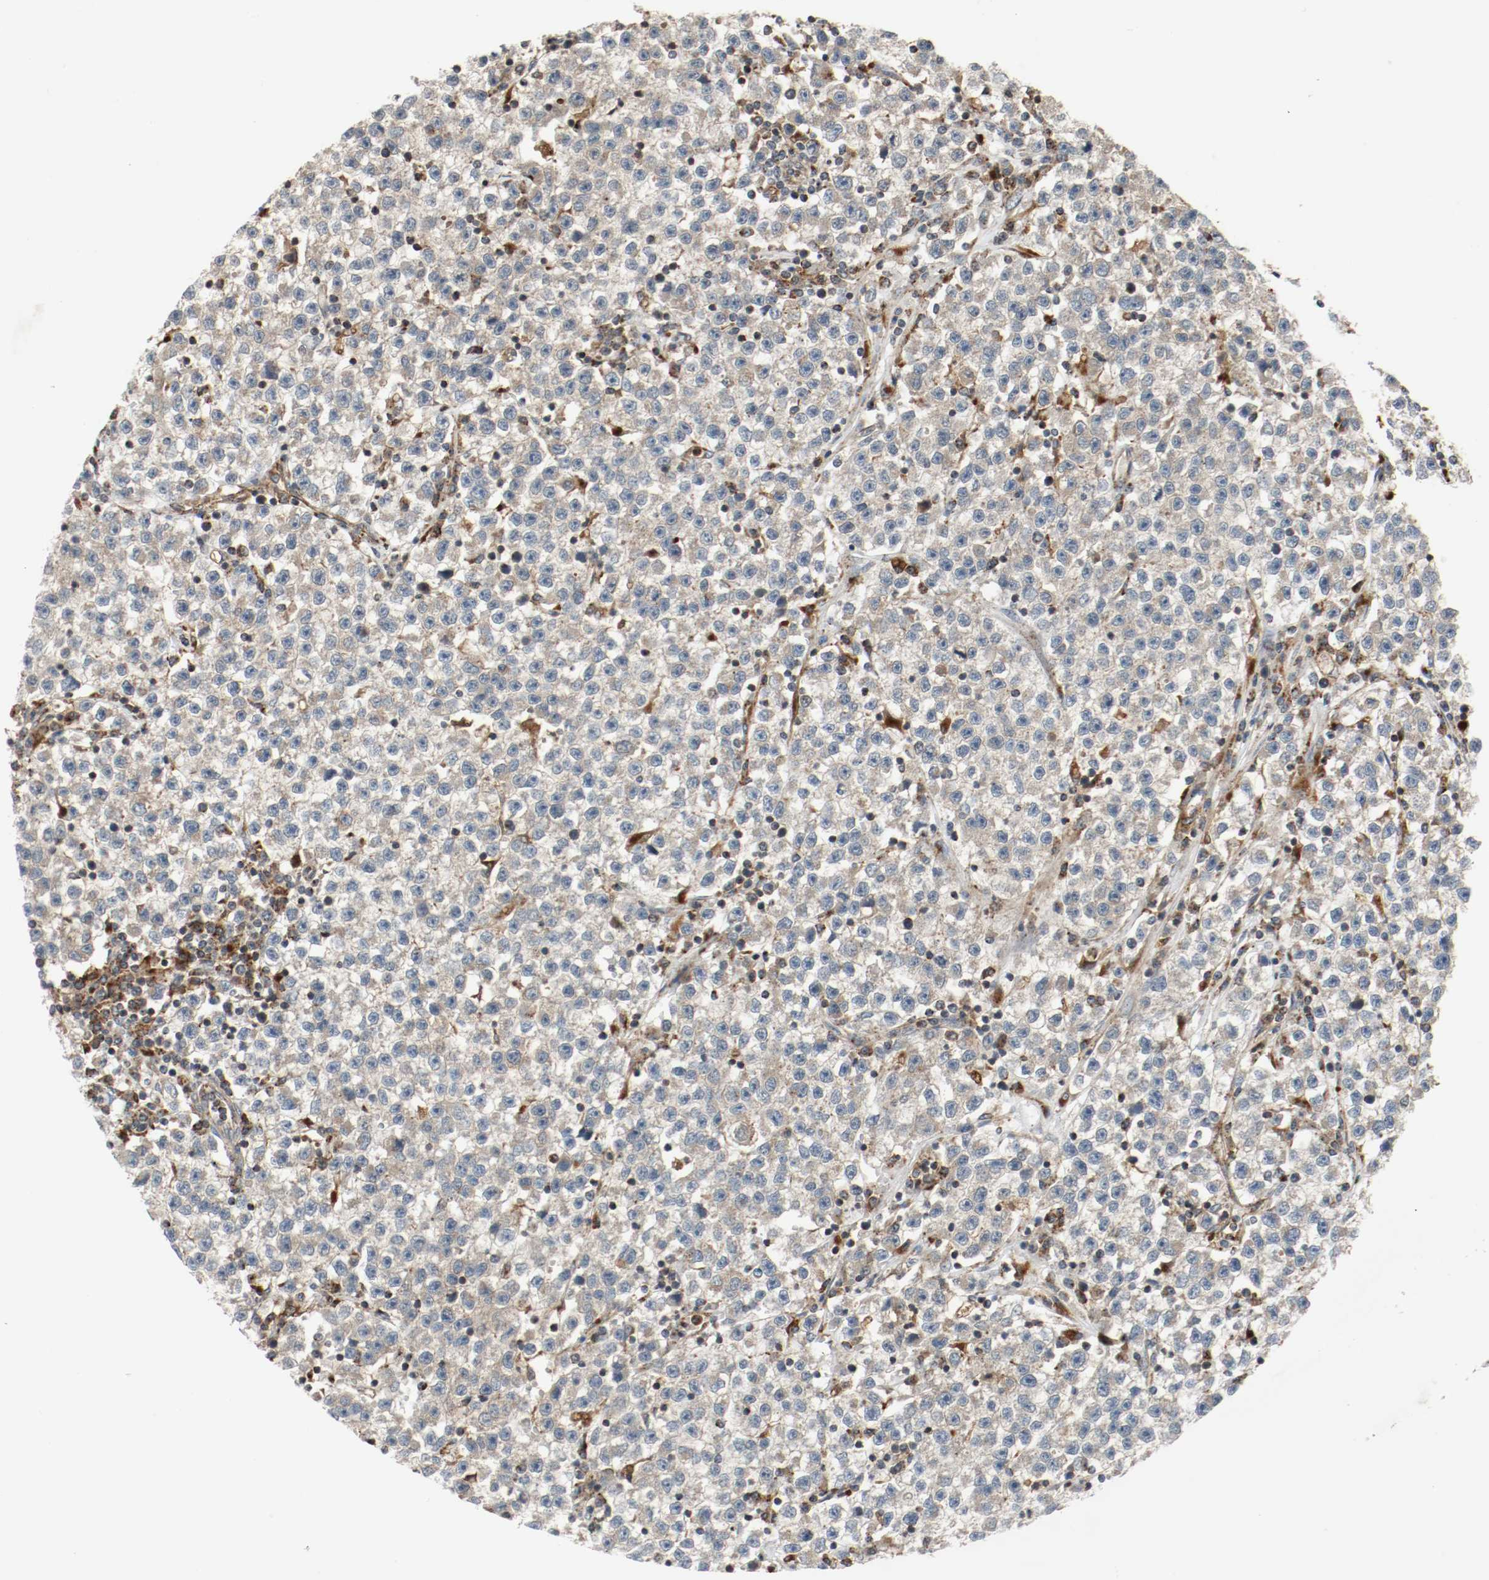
{"staining": {"intensity": "moderate", "quantity": ">75%", "location": "cytoplasmic/membranous"}, "tissue": "testis cancer", "cell_type": "Tumor cells", "image_type": "cancer", "snomed": [{"axis": "morphology", "description": "Seminoma, NOS"}, {"axis": "topography", "description": "Testis"}], "caption": "A histopathology image of testis seminoma stained for a protein displays moderate cytoplasmic/membranous brown staining in tumor cells.", "gene": "LAMP2", "patient": {"sex": "male", "age": 22}}